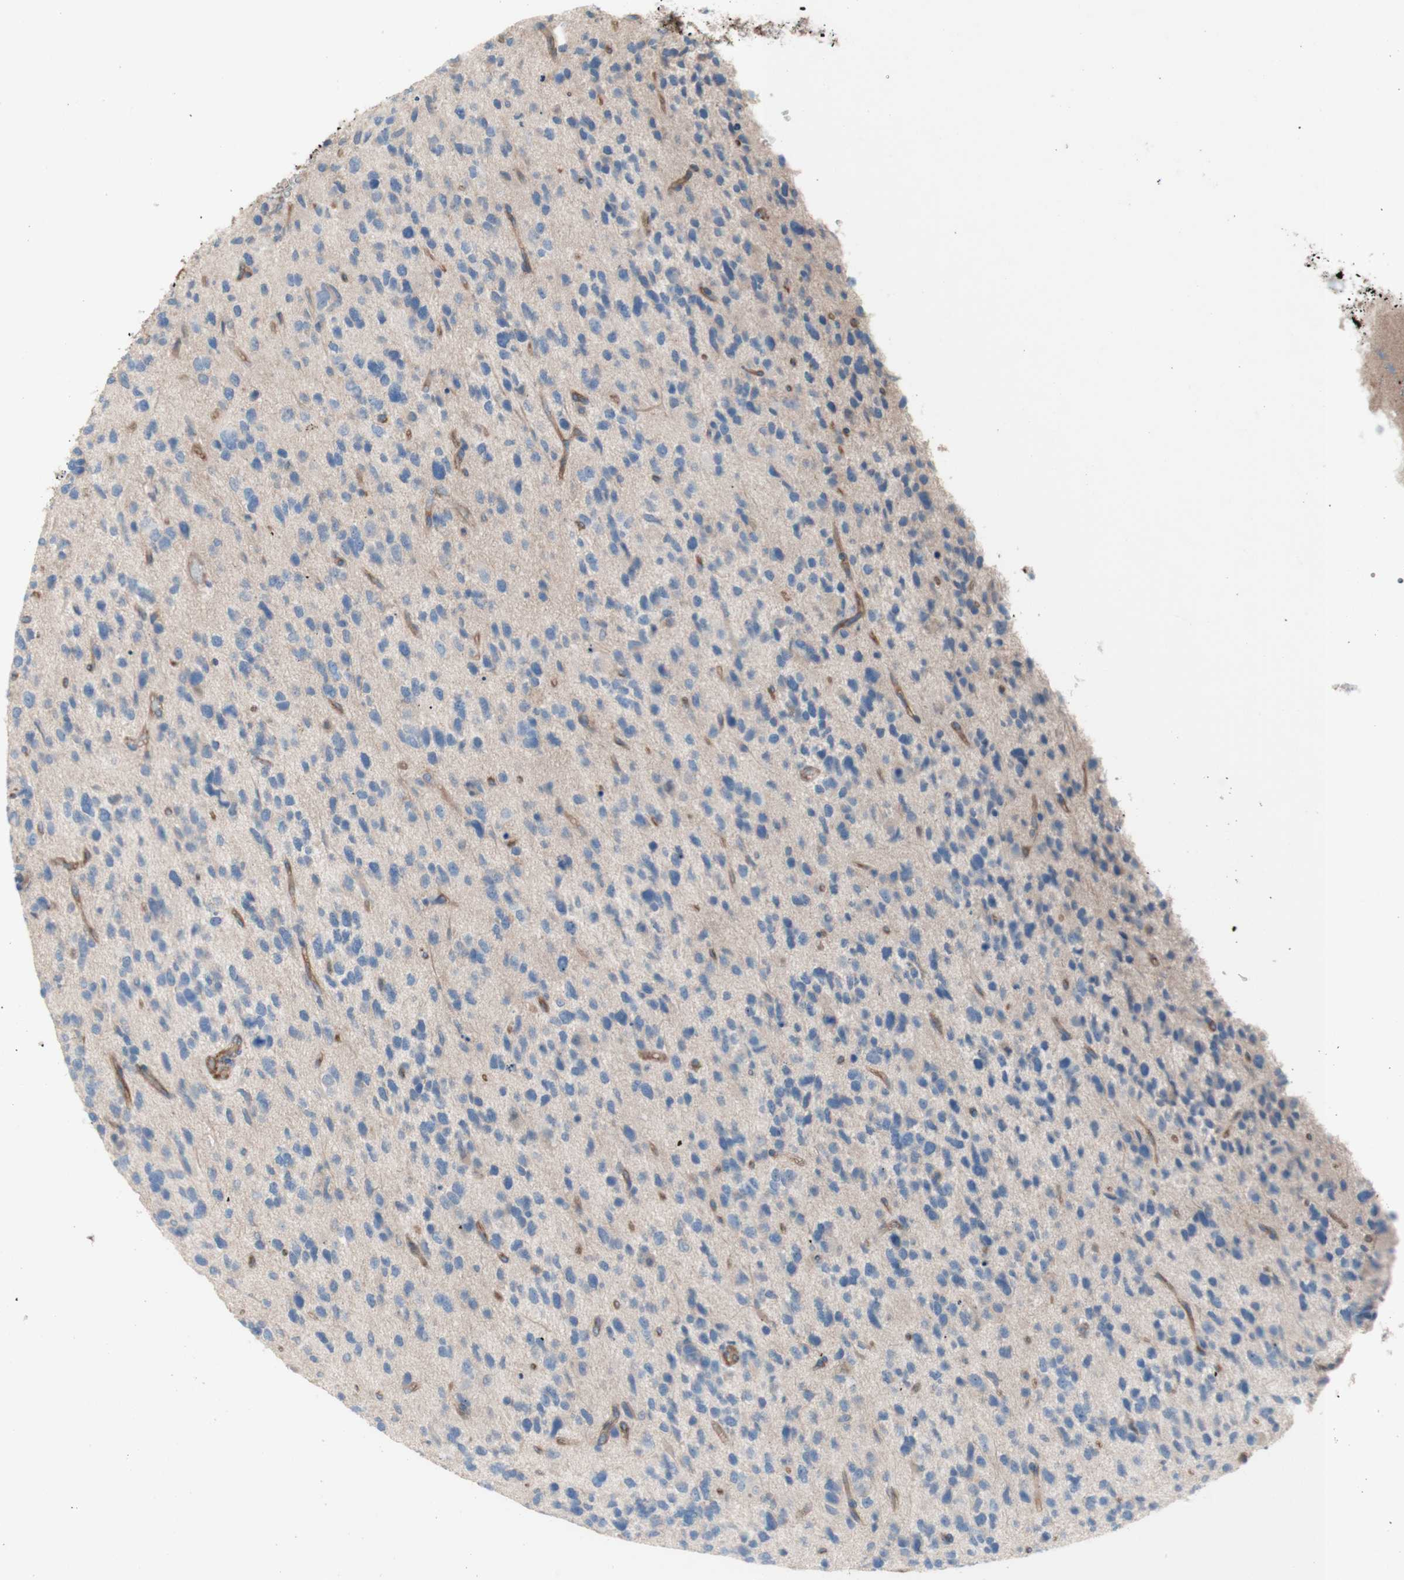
{"staining": {"intensity": "negative", "quantity": "none", "location": "none"}, "tissue": "glioma", "cell_type": "Tumor cells", "image_type": "cancer", "snomed": [{"axis": "morphology", "description": "Glioma, malignant, High grade"}, {"axis": "topography", "description": "Brain"}], "caption": "The photomicrograph shows no significant staining in tumor cells of glioma. Nuclei are stained in blue.", "gene": "CD46", "patient": {"sex": "female", "age": 58}}